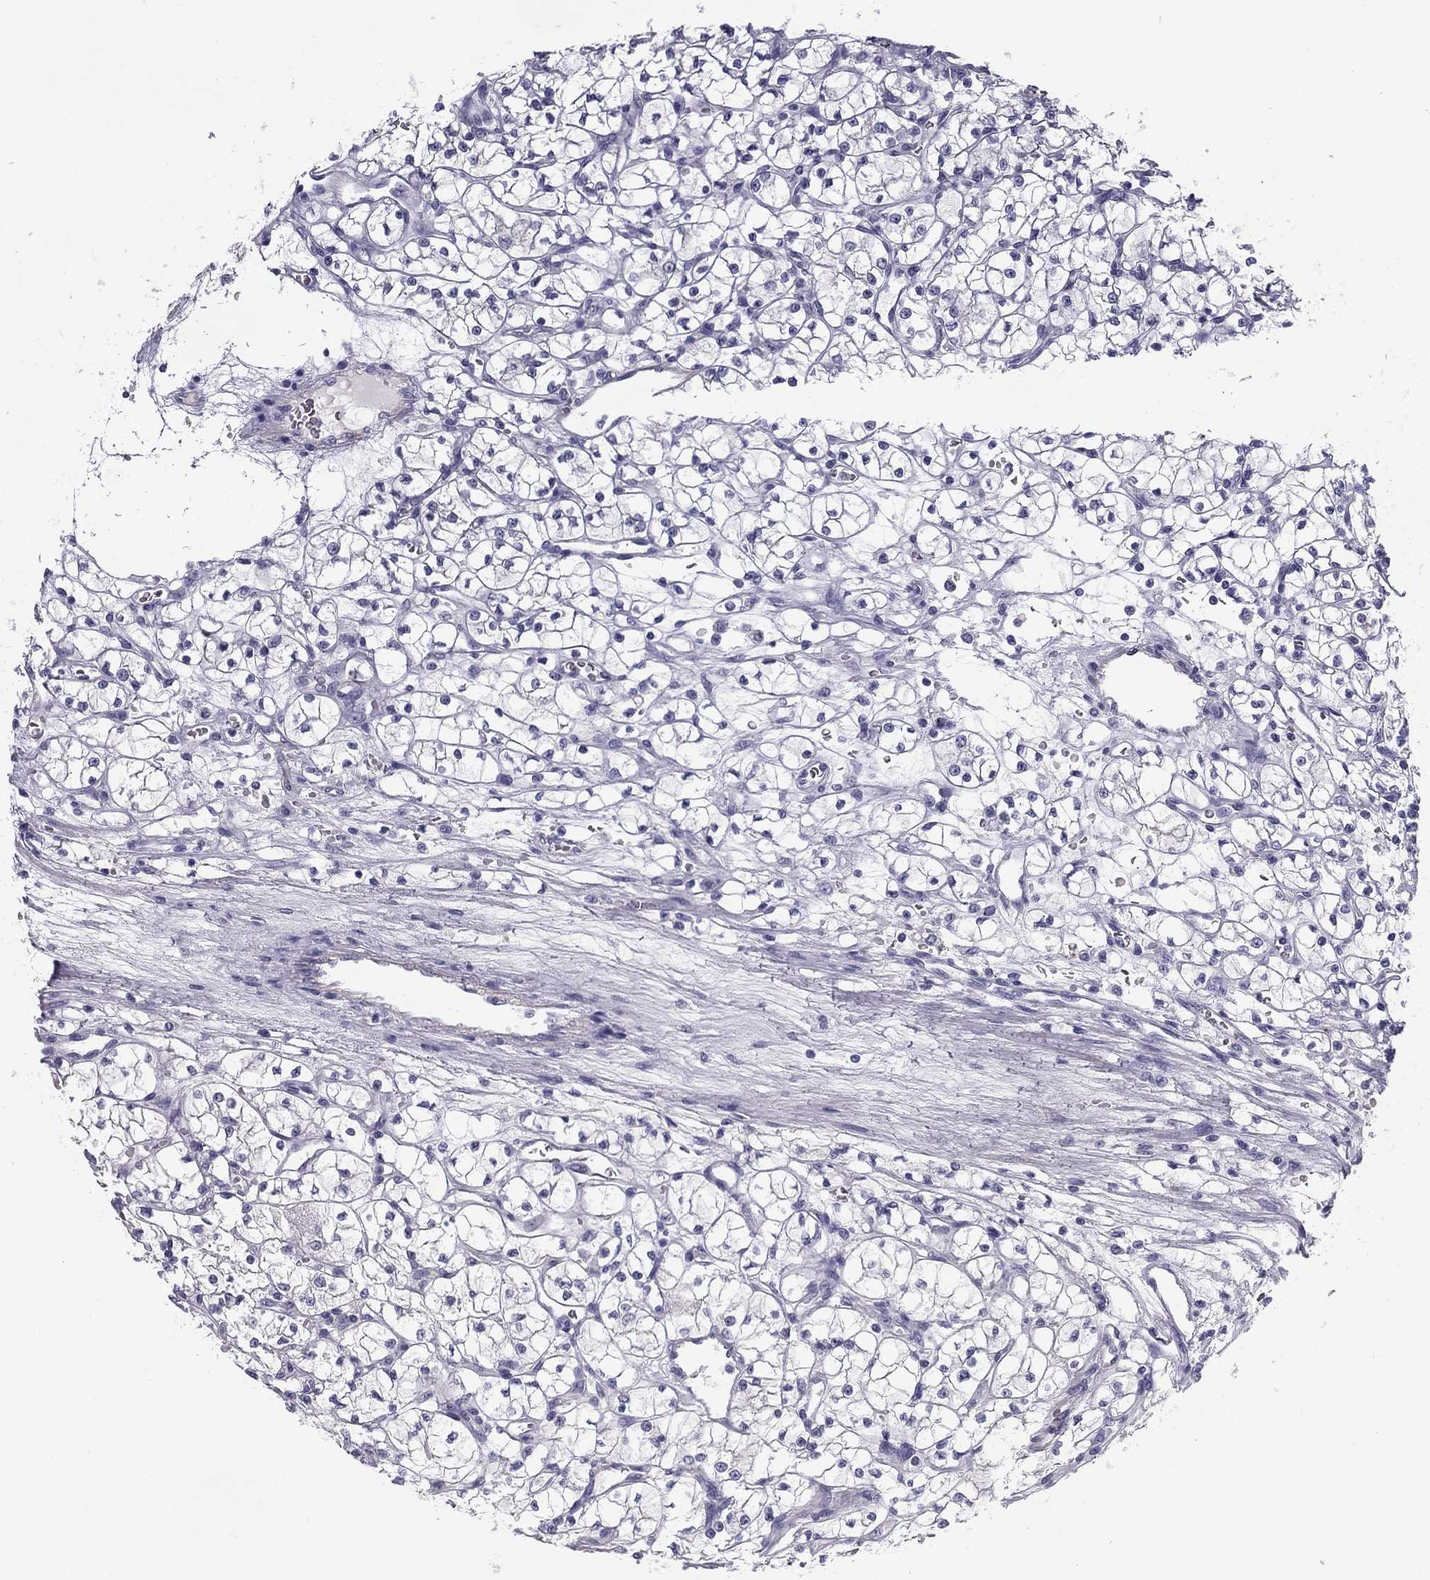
{"staining": {"intensity": "negative", "quantity": "none", "location": "none"}, "tissue": "renal cancer", "cell_type": "Tumor cells", "image_type": "cancer", "snomed": [{"axis": "morphology", "description": "Adenocarcinoma, NOS"}, {"axis": "topography", "description": "Kidney"}], "caption": "Histopathology image shows no significant protein staining in tumor cells of adenocarcinoma (renal). (DAB immunohistochemistry (IHC) with hematoxylin counter stain).", "gene": "FLNC", "patient": {"sex": "female", "age": 64}}